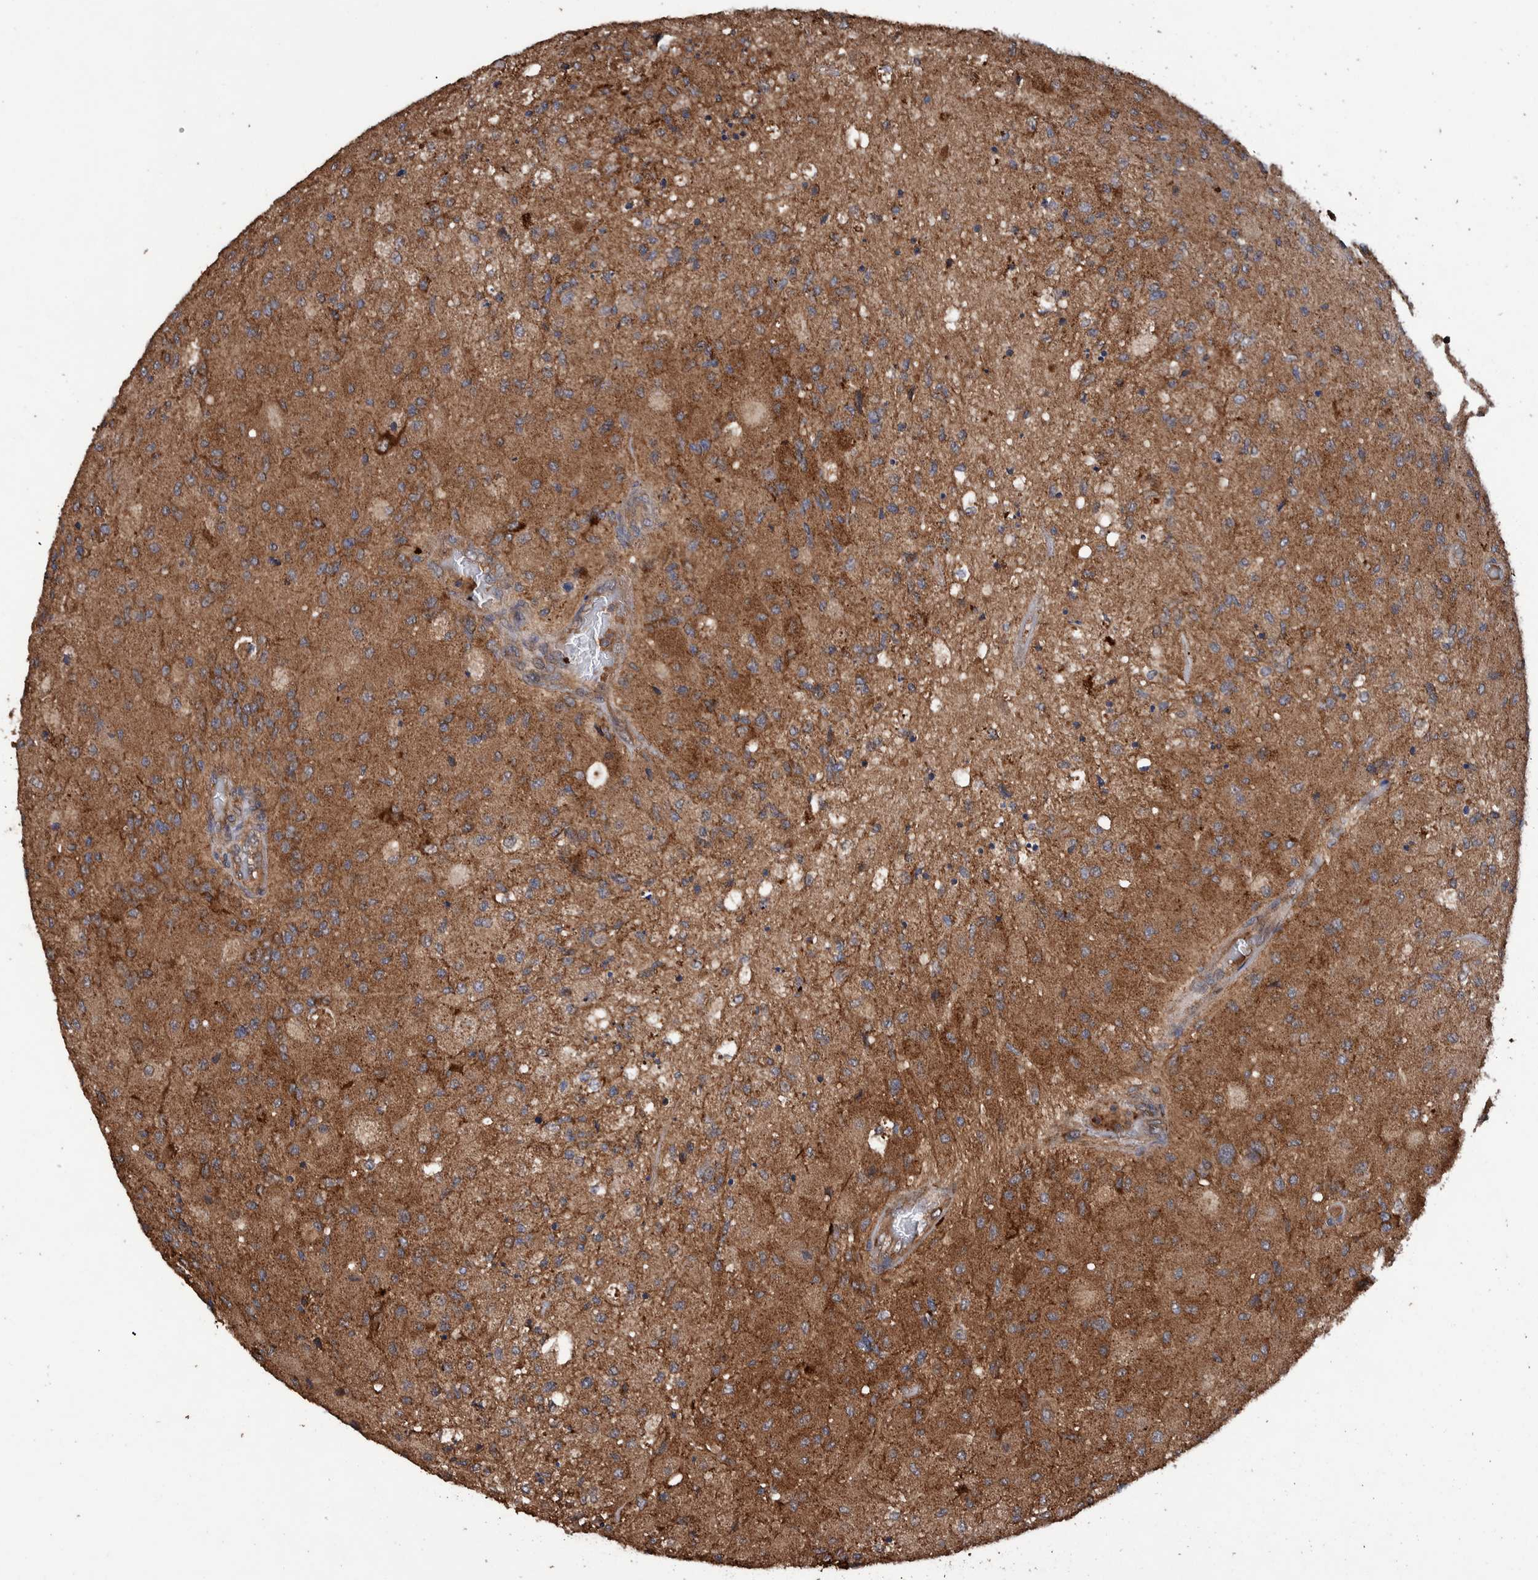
{"staining": {"intensity": "strong", "quantity": "25%-75%", "location": "cytoplasmic/membranous"}, "tissue": "glioma", "cell_type": "Tumor cells", "image_type": "cancer", "snomed": [{"axis": "morphology", "description": "Normal tissue, NOS"}, {"axis": "morphology", "description": "Glioma, malignant, High grade"}, {"axis": "topography", "description": "Cerebral cortex"}], "caption": "Tumor cells demonstrate high levels of strong cytoplasmic/membranous expression in approximately 25%-75% of cells in glioma.", "gene": "TRIM16", "patient": {"sex": "male", "age": 77}}